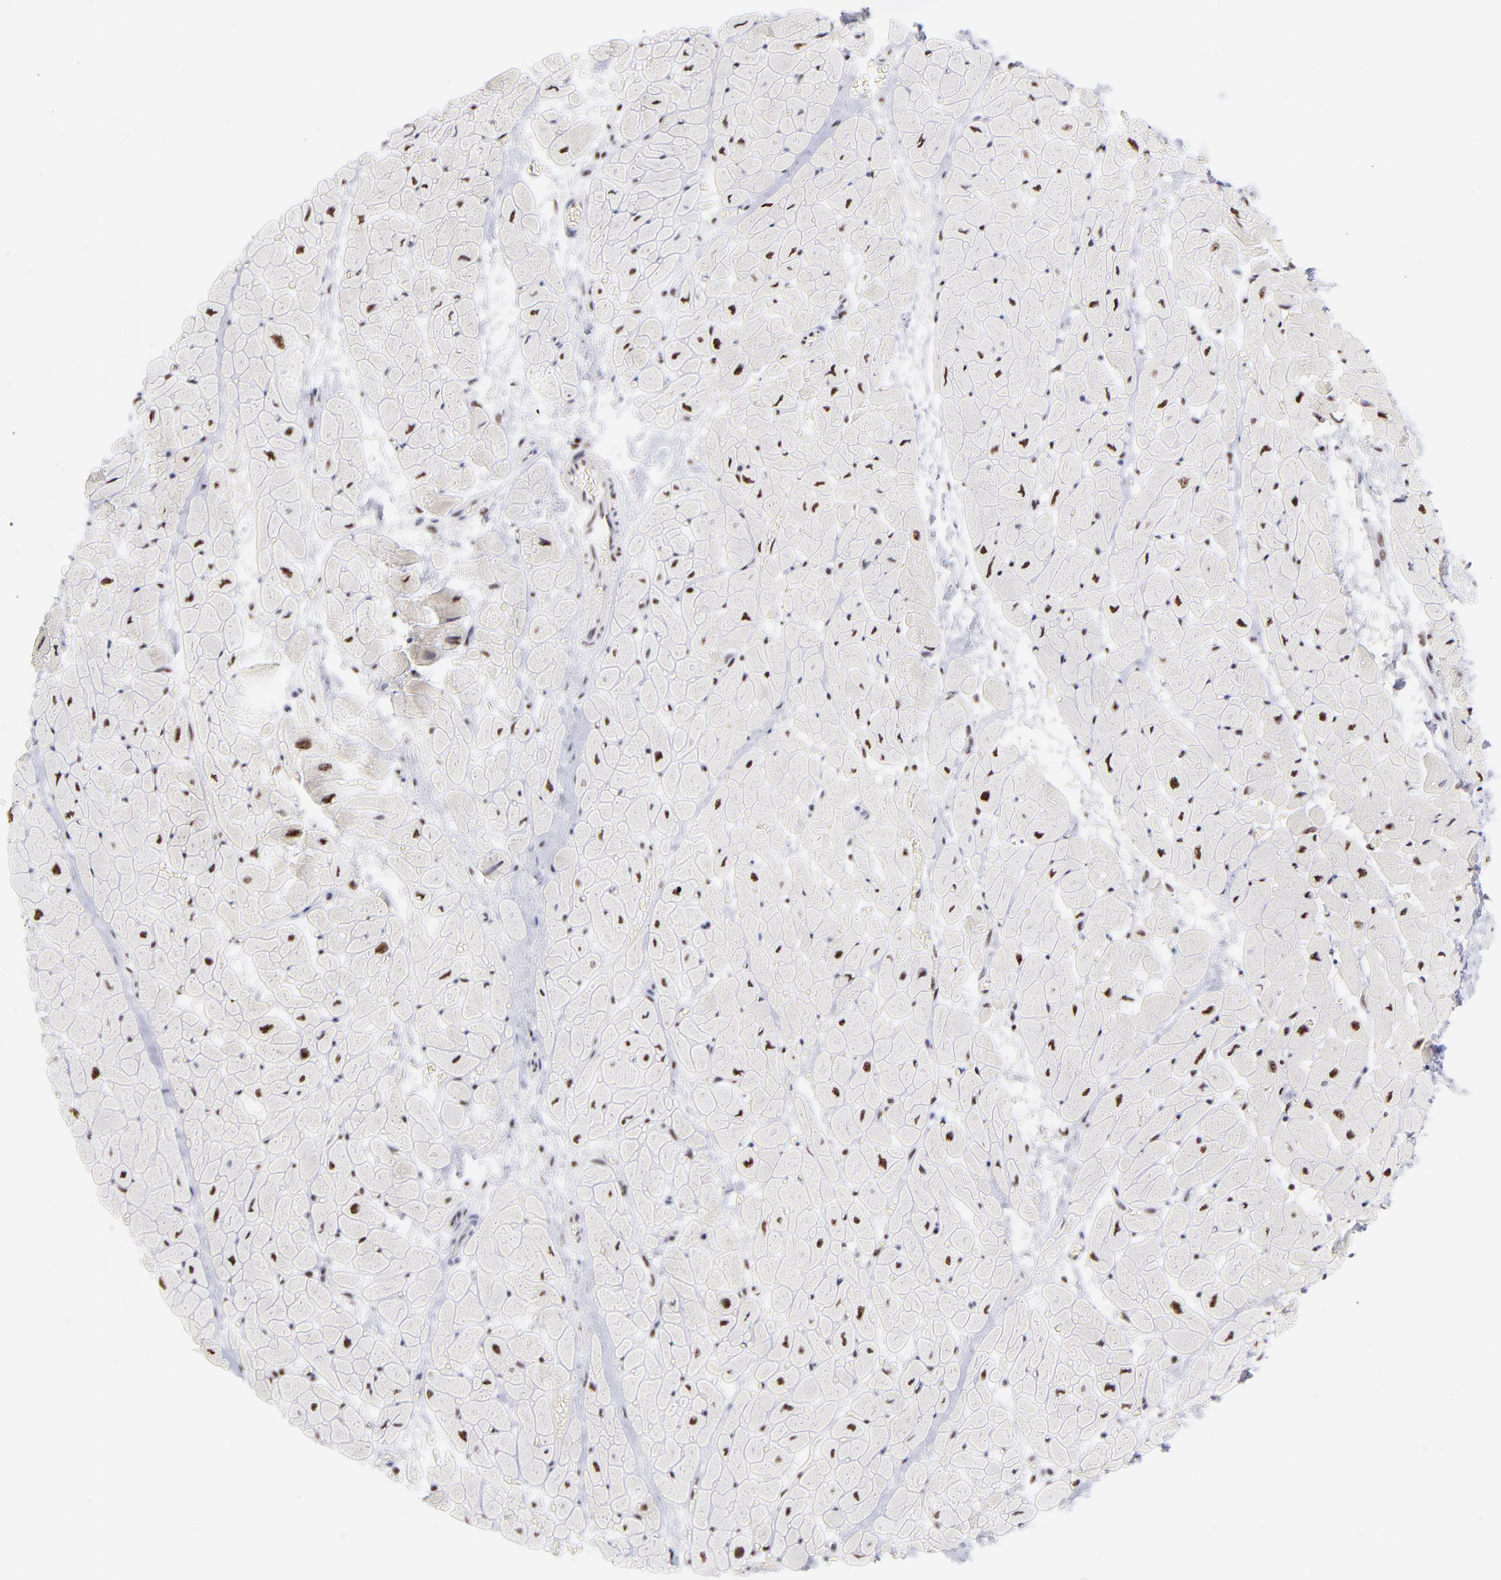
{"staining": {"intensity": "moderate", "quantity": ">75%", "location": "nuclear"}, "tissue": "heart muscle", "cell_type": "Cardiomyocytes", "image_type": "normal", "snomed": [{"axis": "morphology", "description": "Normal tissue, NOS"}, {"axis": "topography", "description": "Heart"}], "caption": "This is a photomicrograph of immunohistochemistry (IHC) staining of unremarkable heart muscle, which shows moderate staining in the nuclear of cardiomyocytes.", "gene": "CDC25C", "patient": {"sex": "male", "age": 45}}